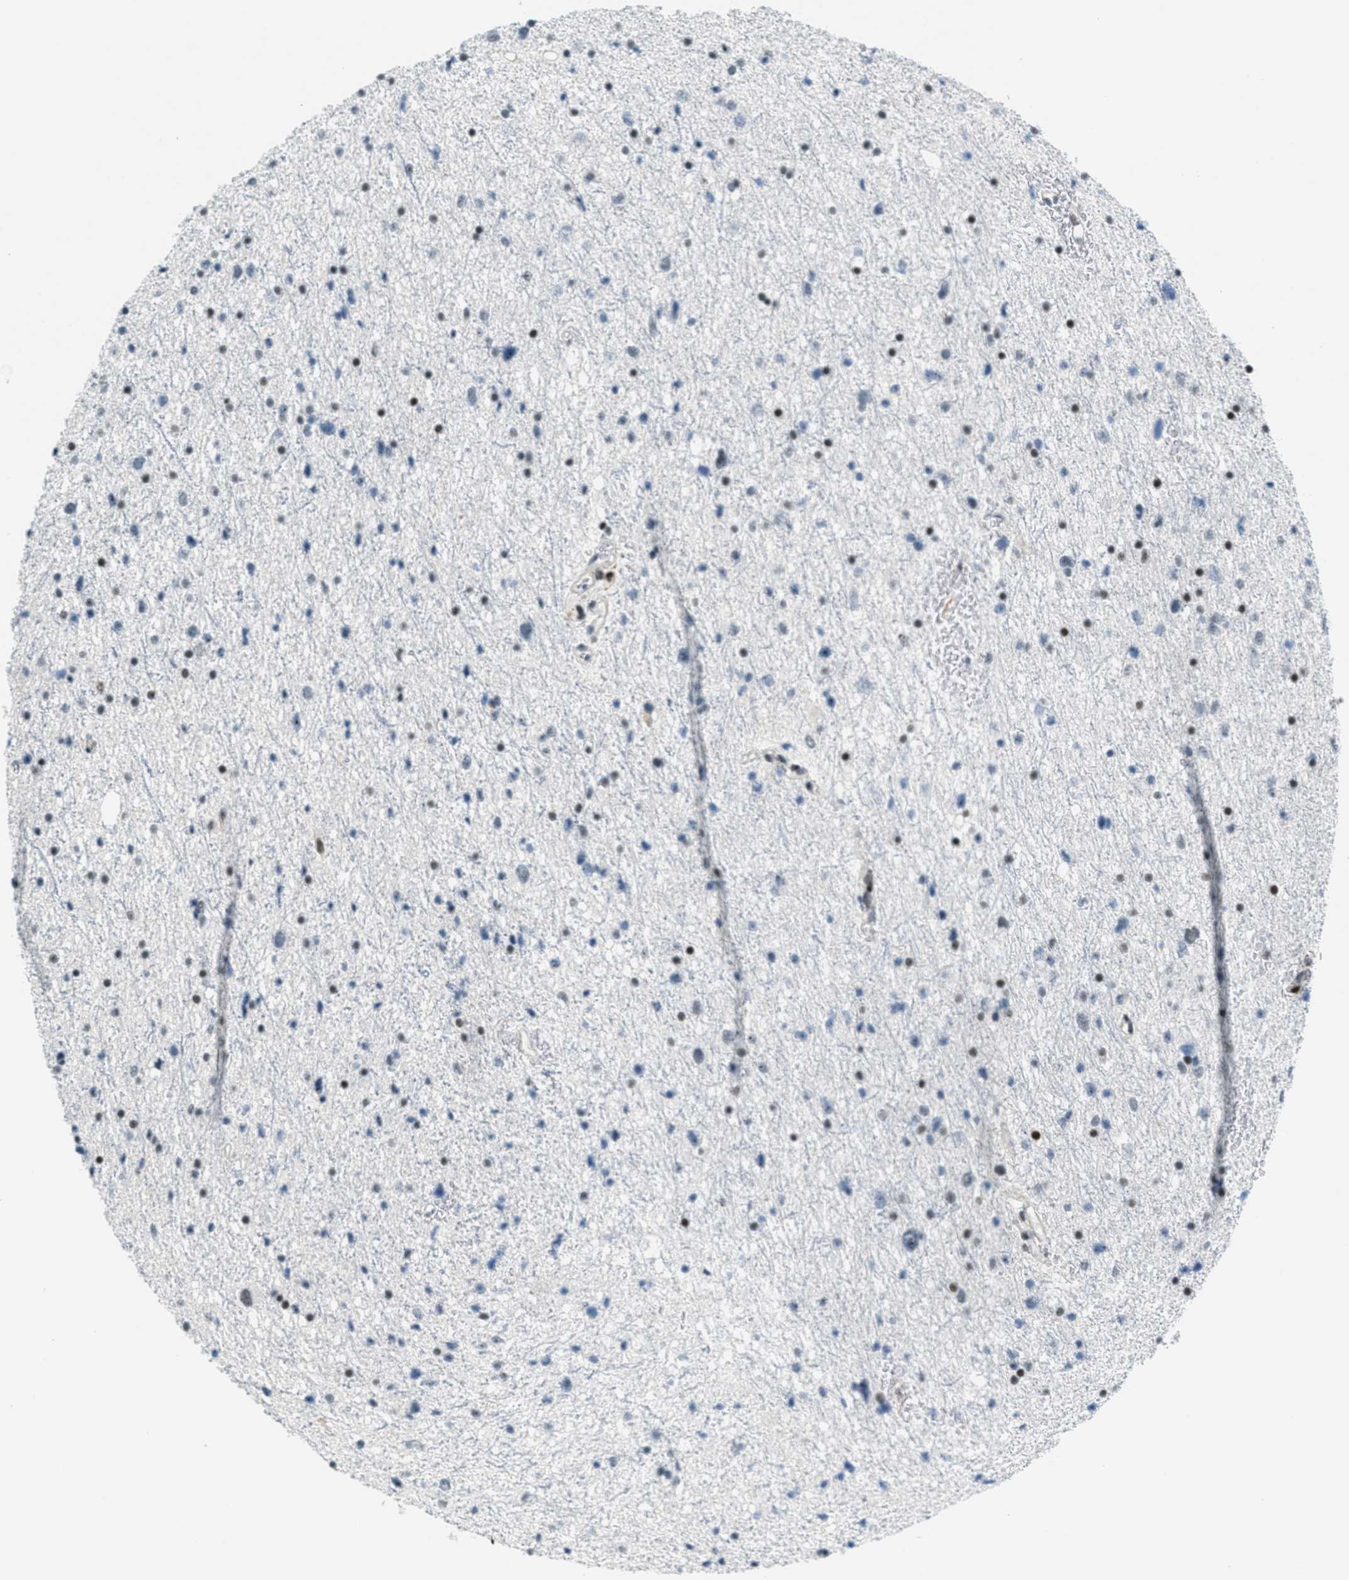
{"staining": {"intensity": "weak", "quantity": "<25%", "location": "nuclear"}, "tissue": "glioma", "cell_type": "Tumor cells", "image_type": "cancer", "snomed": [{"axis": "morphology", "description": "Glioma, malignant, Low grade"}, {"axis": "topography", "description": "Brain"}], "caption": "A micrograph of glioma stained for a protein reveals no brown staining in tumor cells.", "gene": "ZDHHC23", "patient": {"sex": "female", "age": 37}}